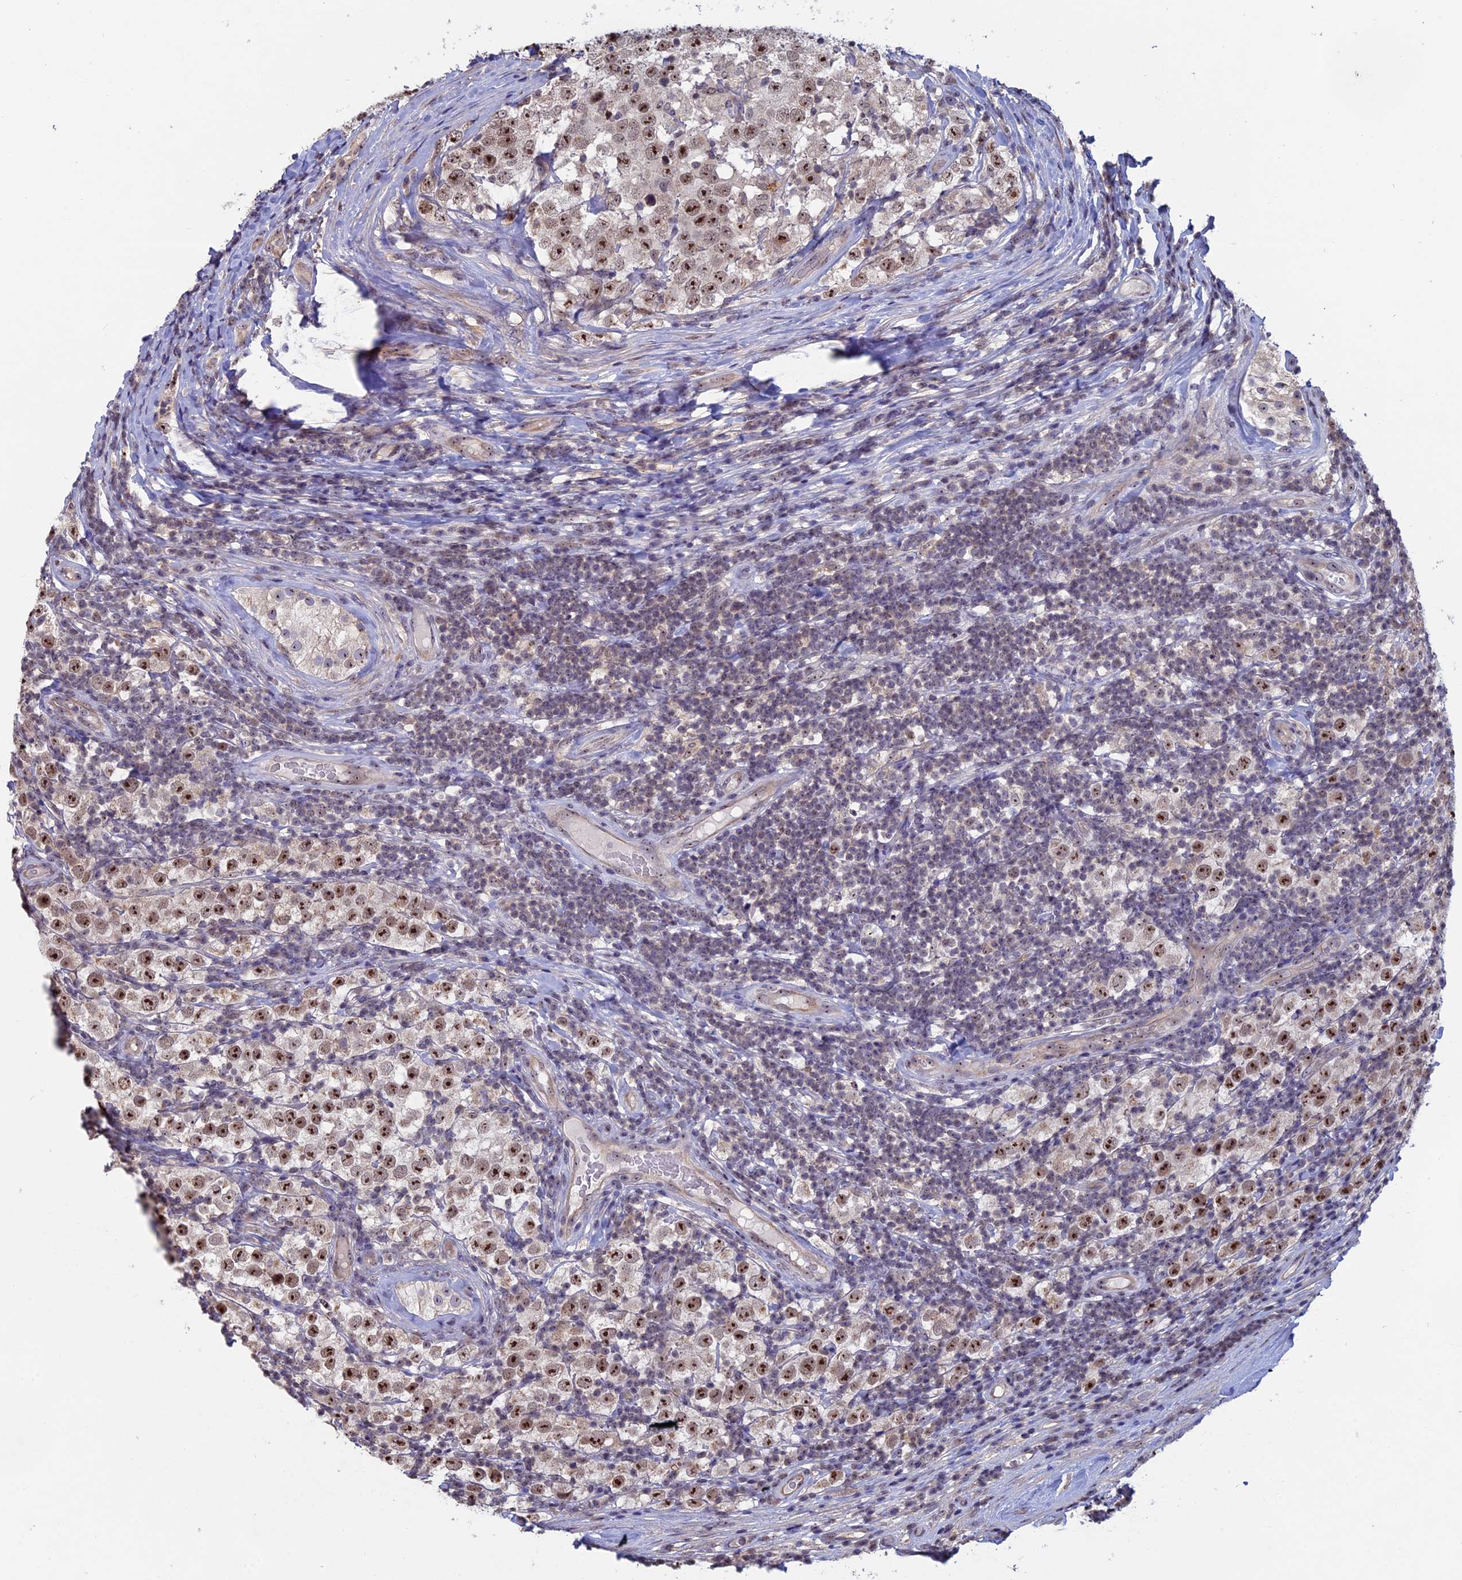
{"staining": {"intensity": "moderate", "quantity": ">75%", "location": "nuclear"}, "tissue": "testis cancer", "cell_type": "Tumor cells", "image_type": "cancer", "snomed": [{"axis": "morphology", "description": "Normal tissue, NOS"}, {"axis": "morphology", "description": "Urothelial carcinoma, High grade"}, {"axis": "morphology", "description": "Seminoma, NOS"}, {"axis": "morphology", "description": "Carcinoma, Embryonal, NOS"}, {"axis": "topography", "description": "Urinary bladder"}, {"axis": "topography", "description": "Testis"}], "caption": "Immunohistochemistry (DAB (3,3'-diaminobenzidine)) staining of human testis high-grade urothelial carcinoma exhibits moderate nuclear protein positivity in approximately >75% of tumor cells. The staining is performed using DAB brown chromogen to label protein expression. The nuclei are counter-stained blue using hematoxylin.", "gene": "SPIRE1", "patient": {"sex": "male", "age": 41}}